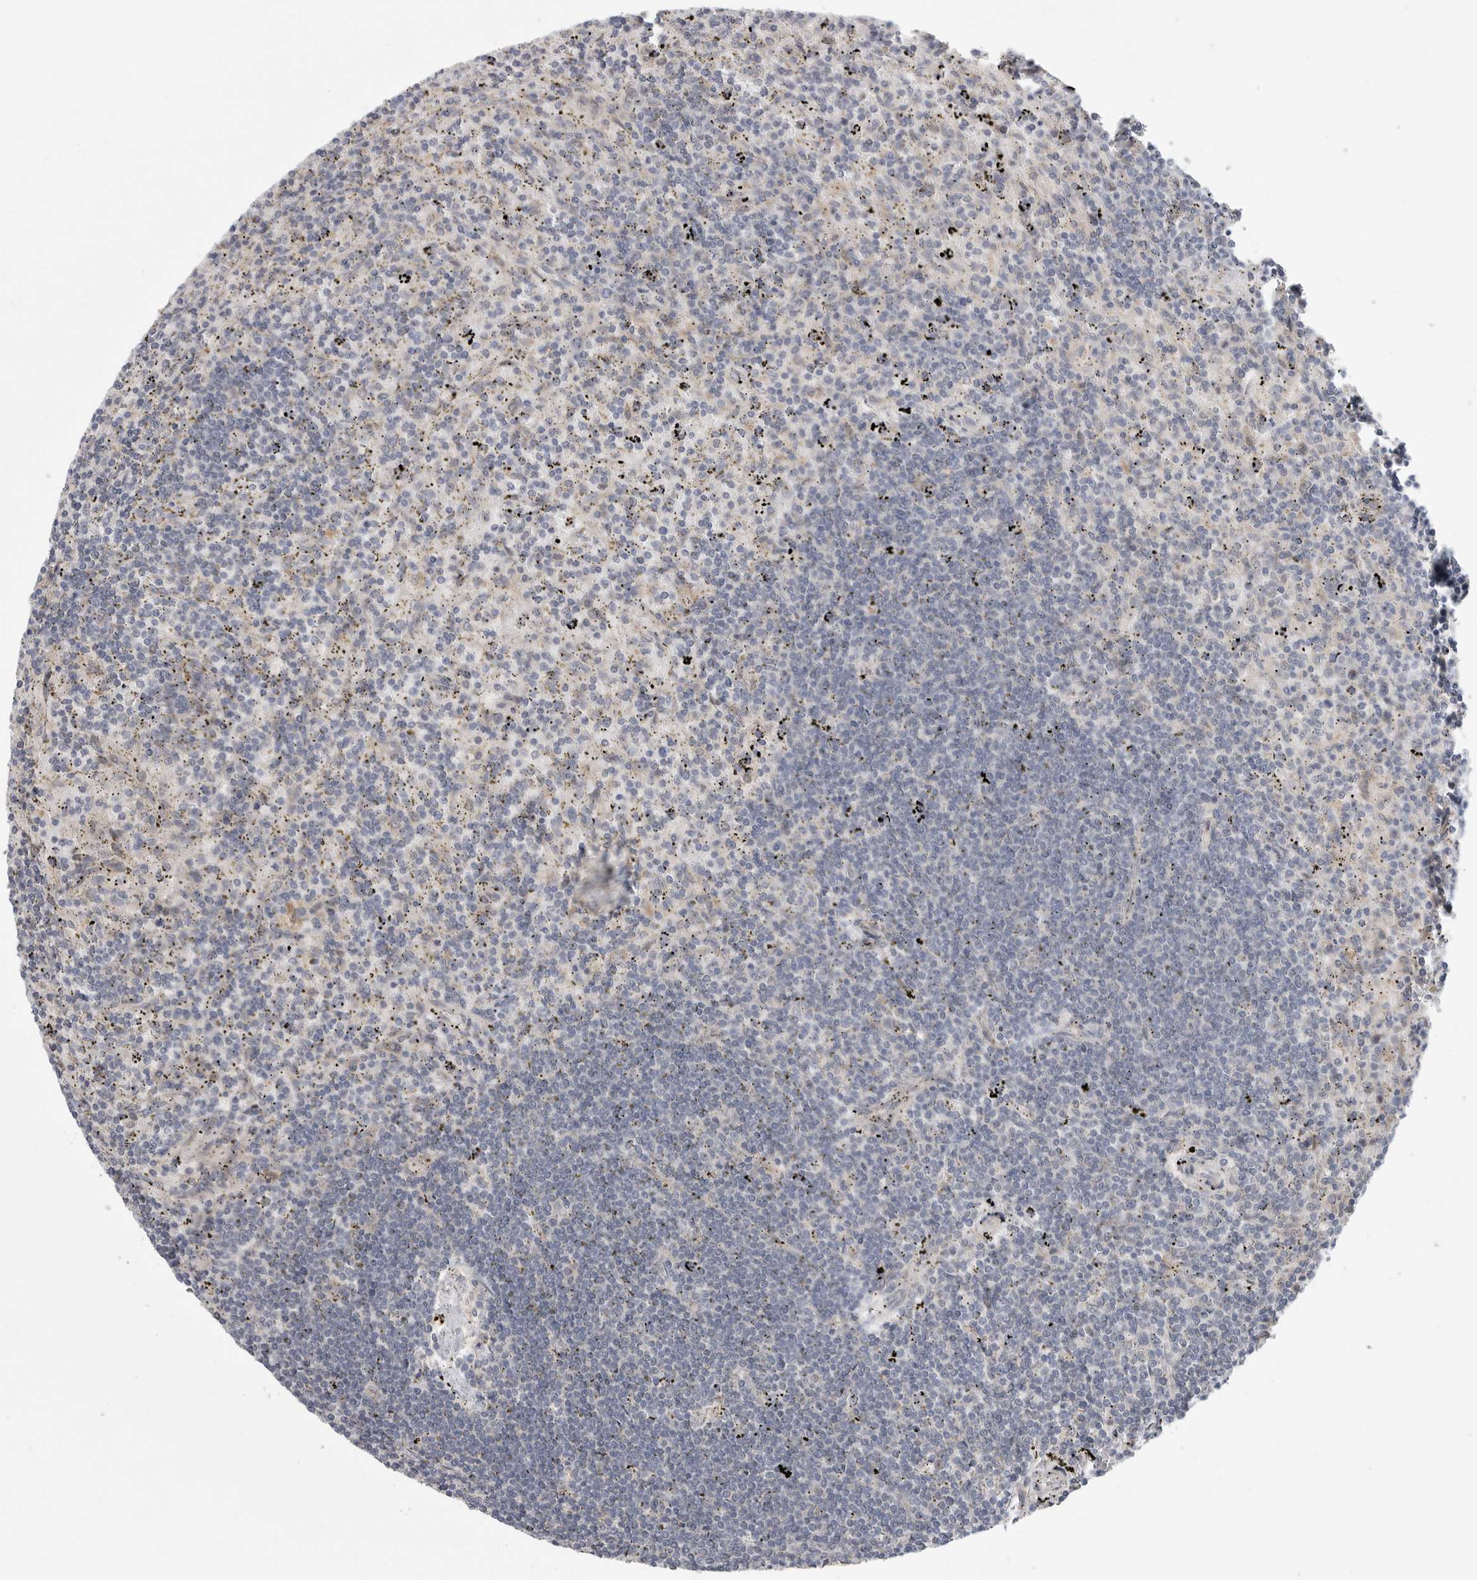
{"staining": {"intensity": "negative", "quantity": "none", "location": "none"}, "tissue": "lymphoma", "cell_type": "Tumor cells", "image_type": "cancer", "snomed": [{"axis": "morphology", "description": "Malignant lymphoma, non-Hodgkin's type, Low grade"}, {"axis": "topography", "description": "Spleen"}], "caption": "Protein analysis of lymphoma demonstrates no significant expression in tumor cells.", "gene": "FBXO43", "patient": {"sex": "male", "age": 76}}